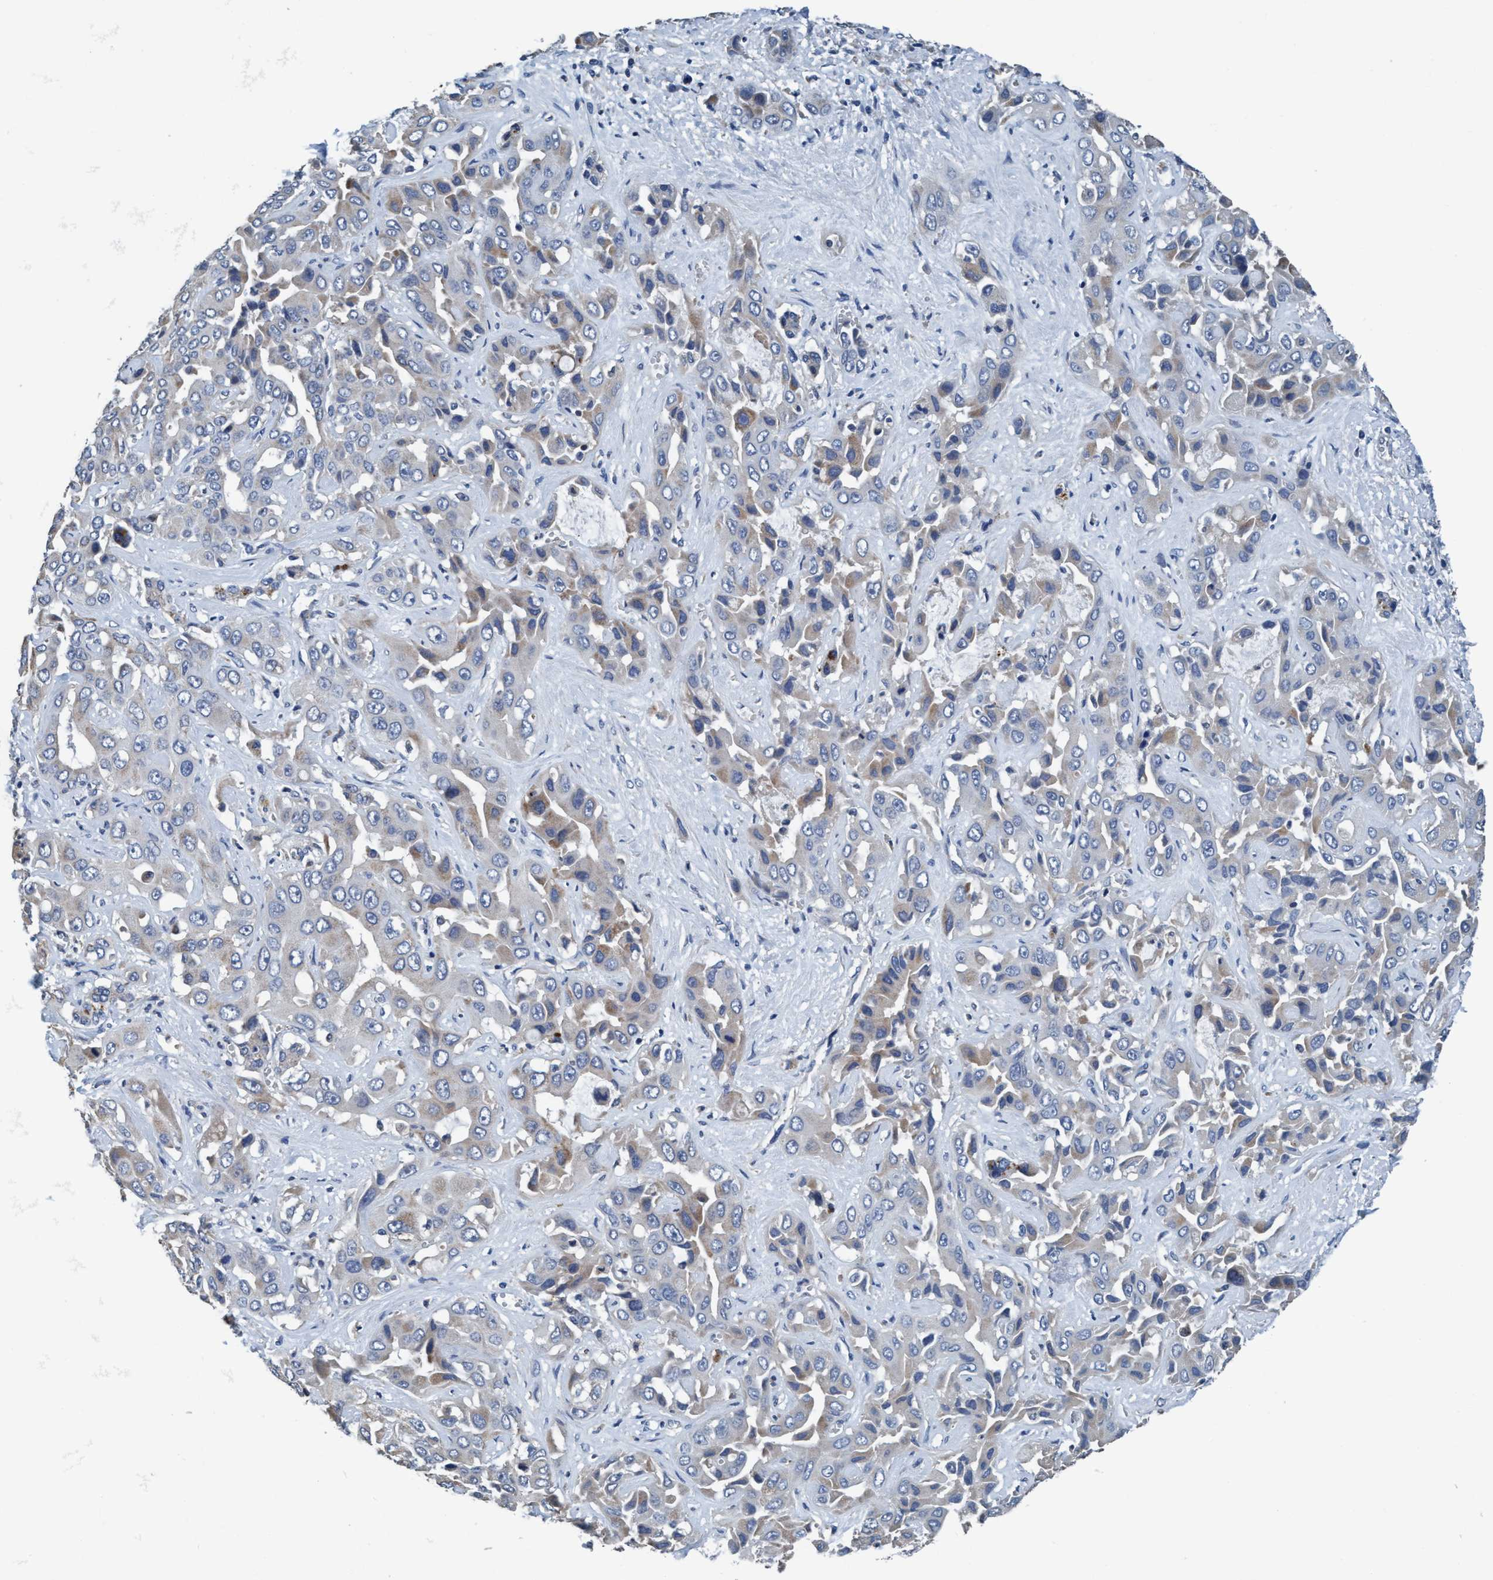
{"staining": {"intensity": "moderate", "quantity": "25%-75%", "location": "cytoplasmic/membranous"}, "tissue": "liver cancer", "cell_type": "Tumor cells", "image_type": "cancer", "snomed": [{"axis": "morphology", "description": "Cholangiocarcinoma"}, {"axis": "topography", "description": "Liver"}], "caption": "Cholangiocarcinoma (liver) was stained to show a protein in brown. There is medium levels of moderate cytoplasmic/membranous expression in about 25%-75% of tumor cells.", "gene": "ANKFN1", "patient": {"sex": "female", "age": 52}}